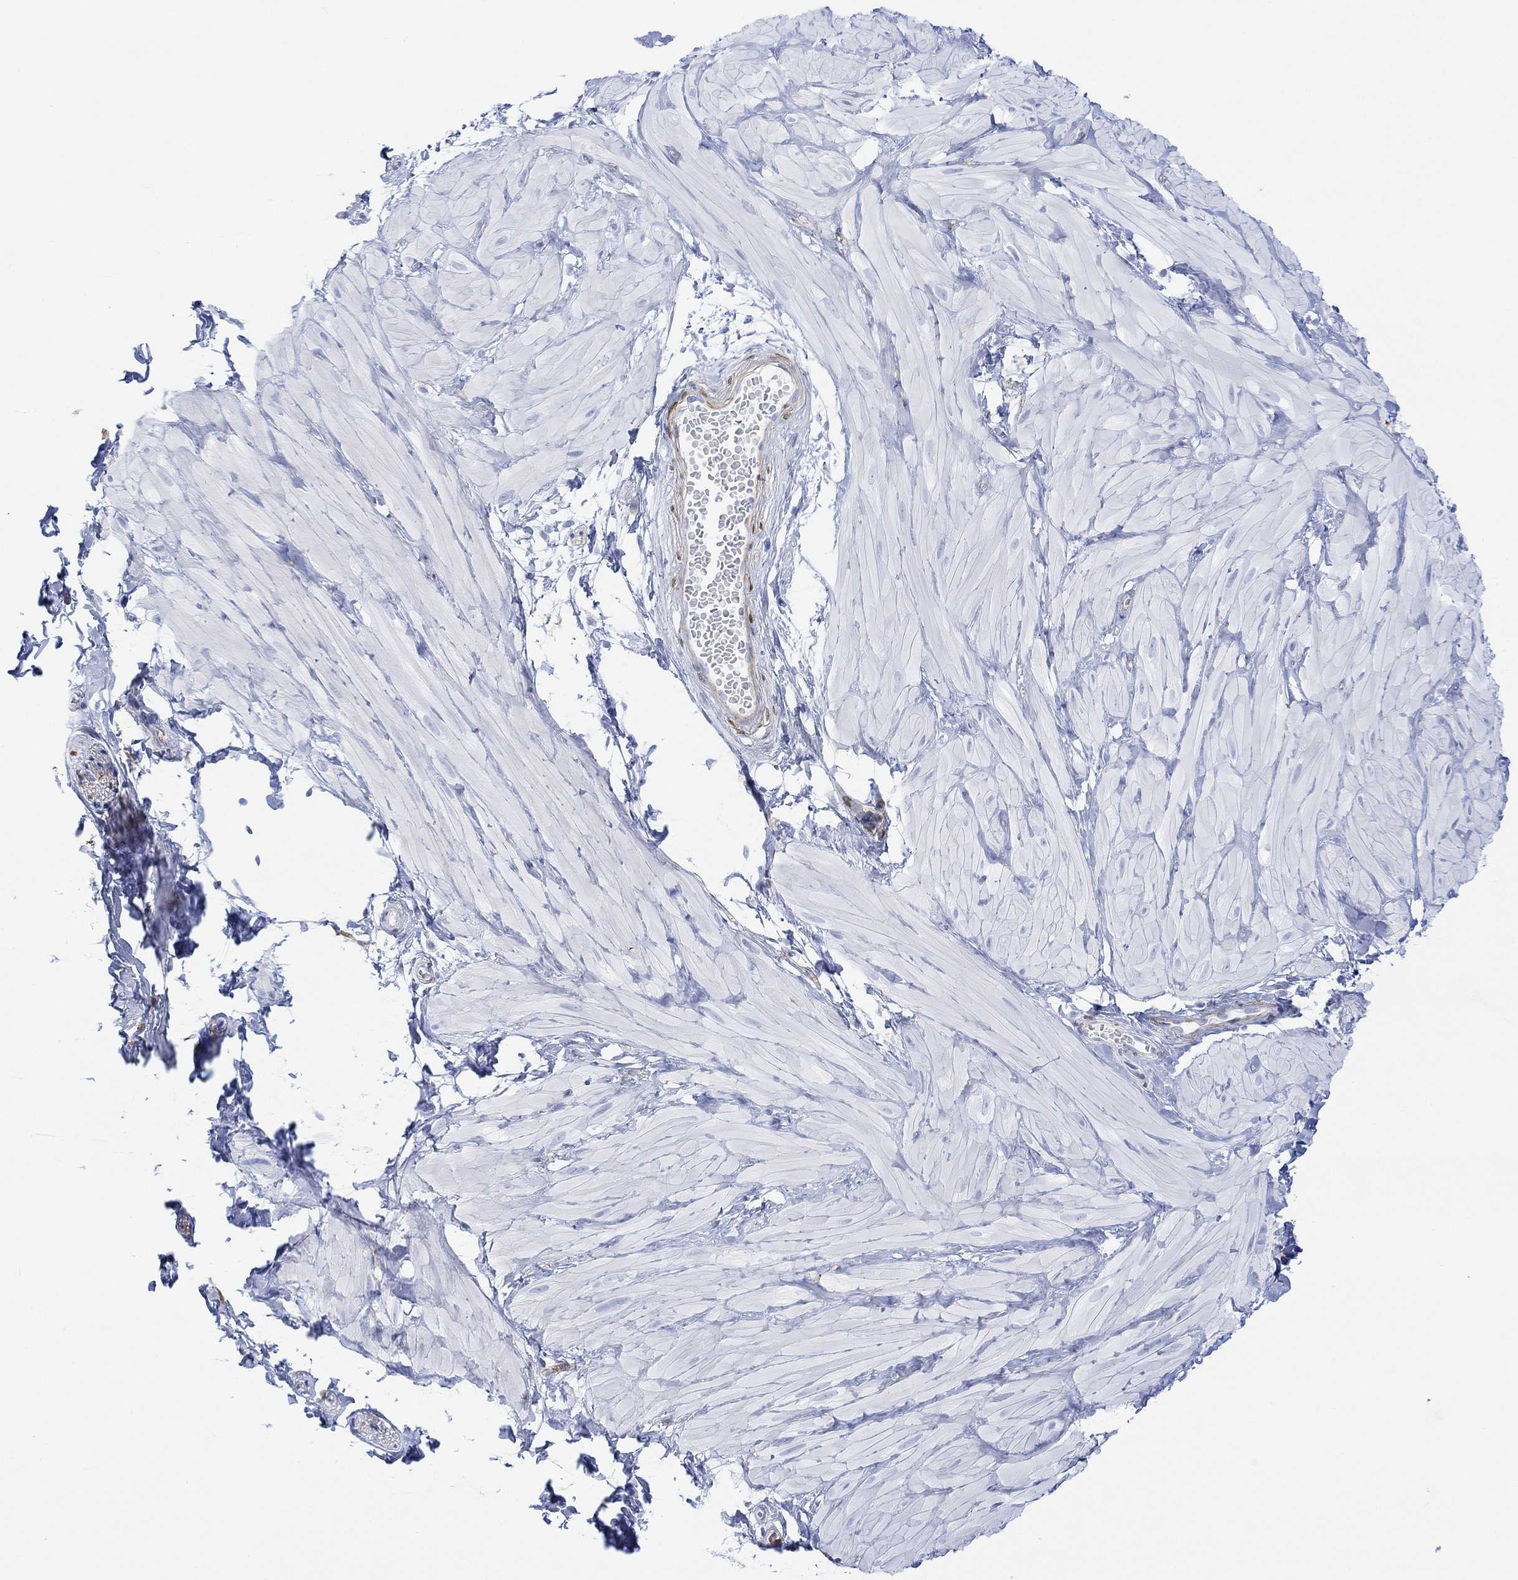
{"staining": {"intensity": "negative", "quantity": "none", "location": "none"}, "tissue": "adipose tissue", "cell_type": "Adipocytes", "image_type": "normal", "snomed": [{"axis": "morphology", "description": "Normal tissue, NOS"}, {"axis": "topography", "description": "Smooth muscle"}, {"axis": "topography", "description": "Peripheral nerve tissue"}], "caption": "This is an immunohistochemistry image of unremarkable human adipose tissue. There is no staining in adipocytes.", "gene": "TPPP3", "patient": {"sex": "male", "age": 22}}